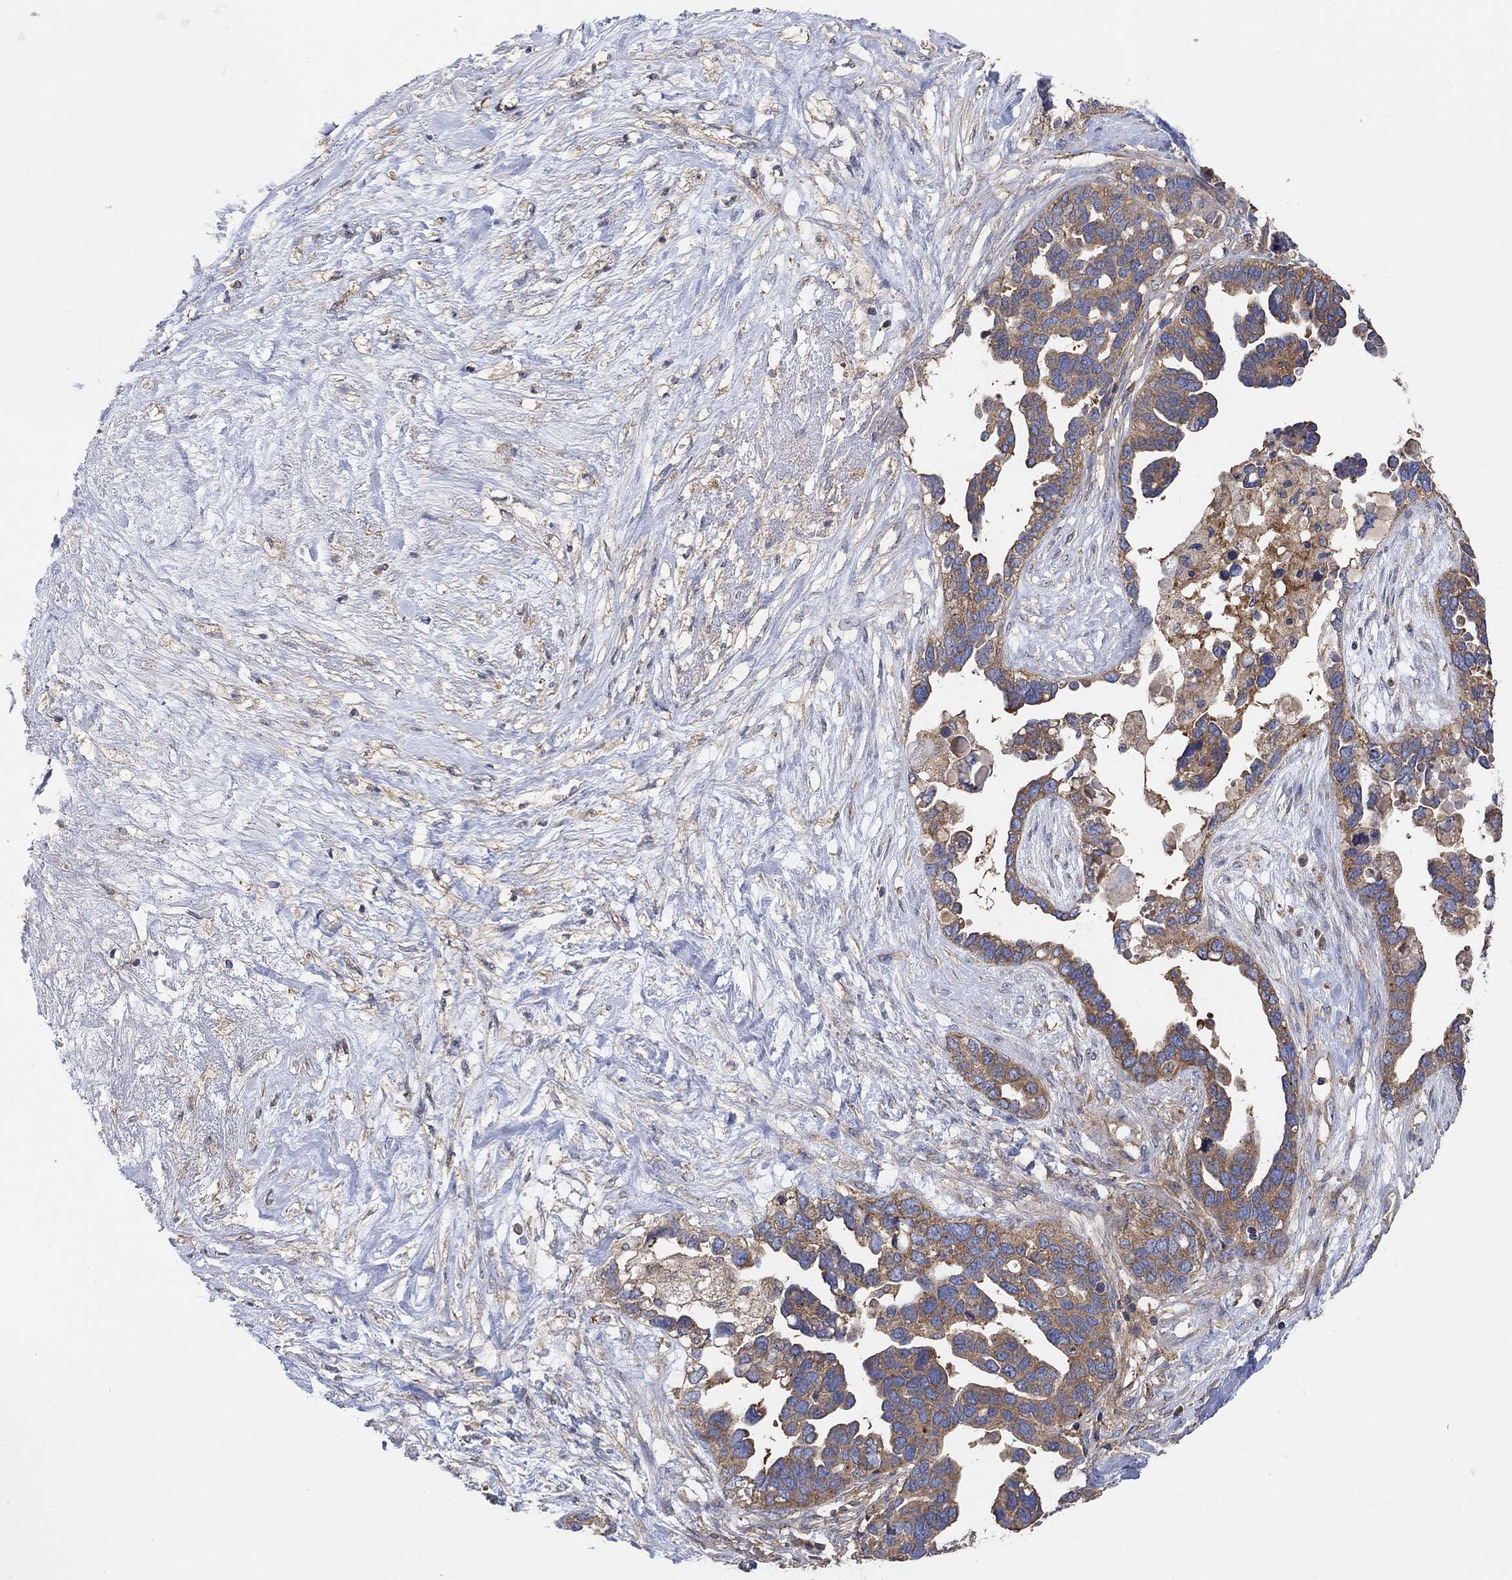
{"staining": {"intensity": "moderate", "quantity": "25%-75%", "location": "cytoplasmic/membranous"}, "tissue": "ovarian cancer", "cell_type": "Tumor cells", "image_type": "cancer", "snomed": [{"axis": "morphology", "description": "Cystadenocarcinoma, serous, NOS"}, {"axis": "topography", "description": "Ovary"}], "caption": "Immunohistochemical staining of serous cystadenocarcinoma (ovarian) exhibits medium levels of moderate cytoplasmic/membranous staining in approximately 25%-75% of tumor cells.", "gene": "BLOC1S3", "patient": {"sex": "female", "age": 54}}